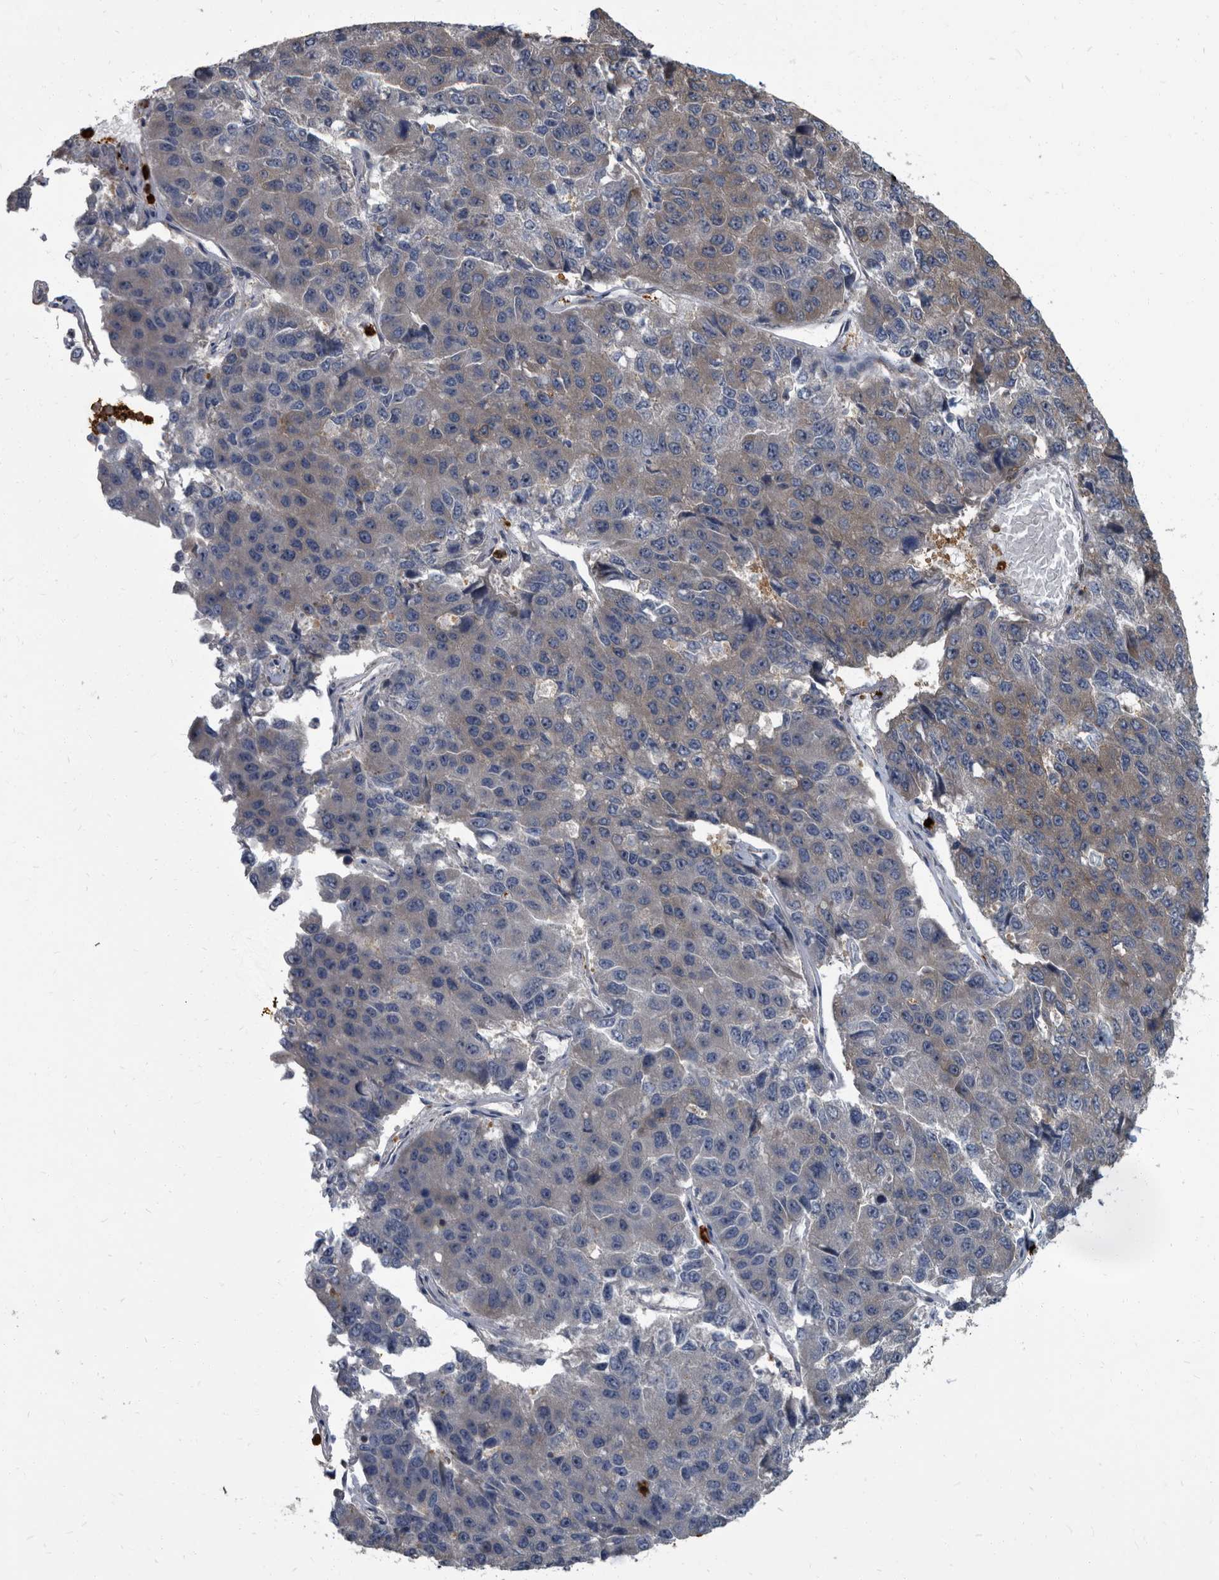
{"staining": {"intensity": "weak", "quantity": "<25%", "location": "cytoplasmic/membranous"}, "tissue": "pancreatic cancer", "cell_type": "Tumor cells", "image_type": "cancer", "snomed": [{"axis": "morphology", "description": "Adenocarcinoma, NOS"}, {"axis": "topography", "description": "Pancreas"}], "caption": "Pancreatic adenocarcinoma was stained to show a protein in brown. There is no significant positivity in tumor cells. Nuclei are stained in blue.", "gene": "CDV3", "patient": {"sex": "male", "age": 50}}